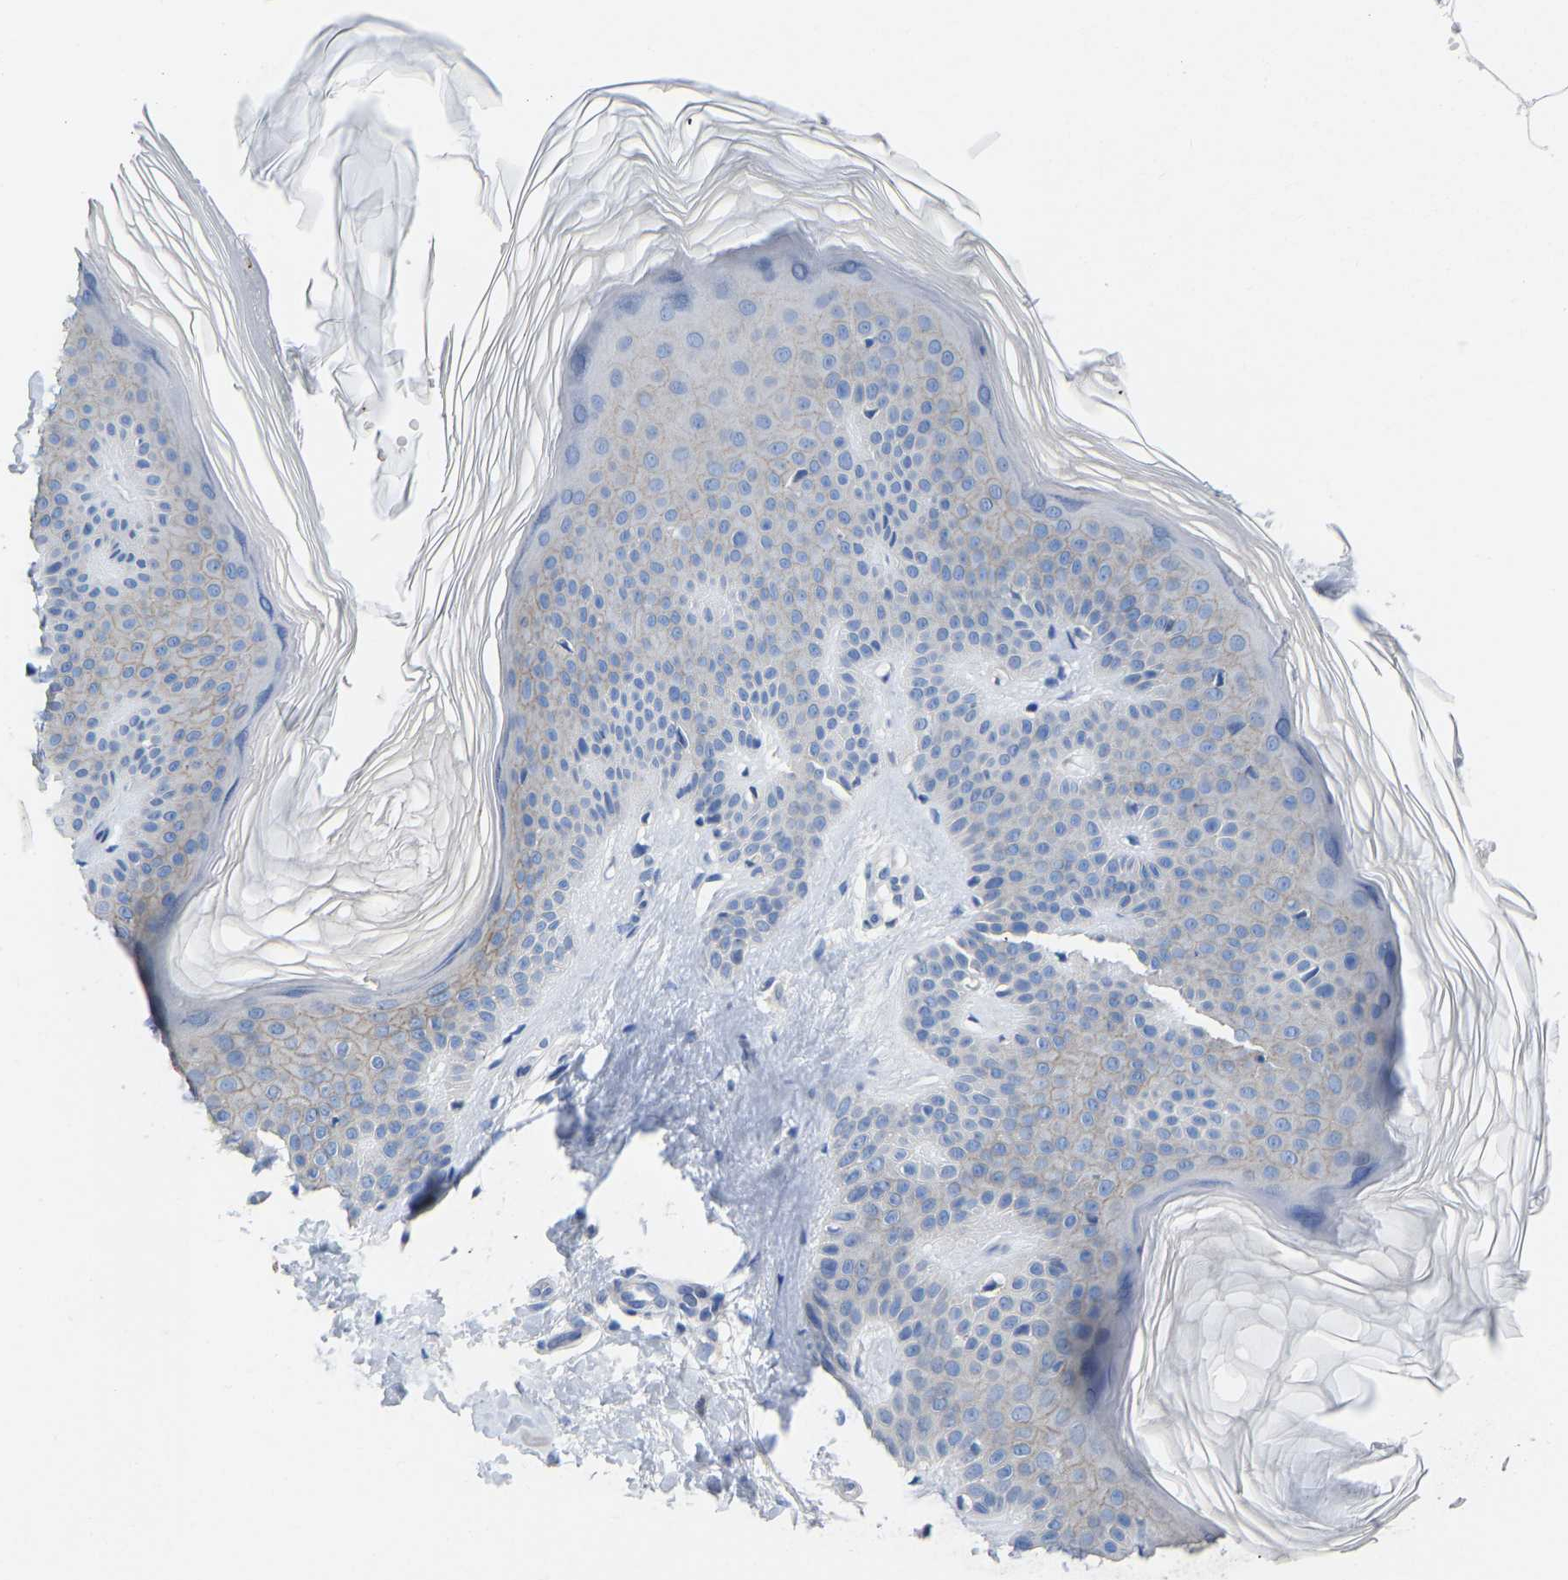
{"staining": {"intensity": "negative", "quantity": "none", "location": "none"}, "tissue": "skin", "cell_type": "Fibroblasts", "image_type": "normal", "snomed": [{"axis": "morphology", "description": "Normal tissue, NOS"}, {"axis": "morphology", "description": "Malignant melanoma, Metastatic site"}, {"axis": "topography", "description": "Skin"}], "caption": "The photomicrograph exhibits no staining of fibroblasts in normal skin.", "gene": "OLIG2", "patient": {"sex": "male", "age": 41}}